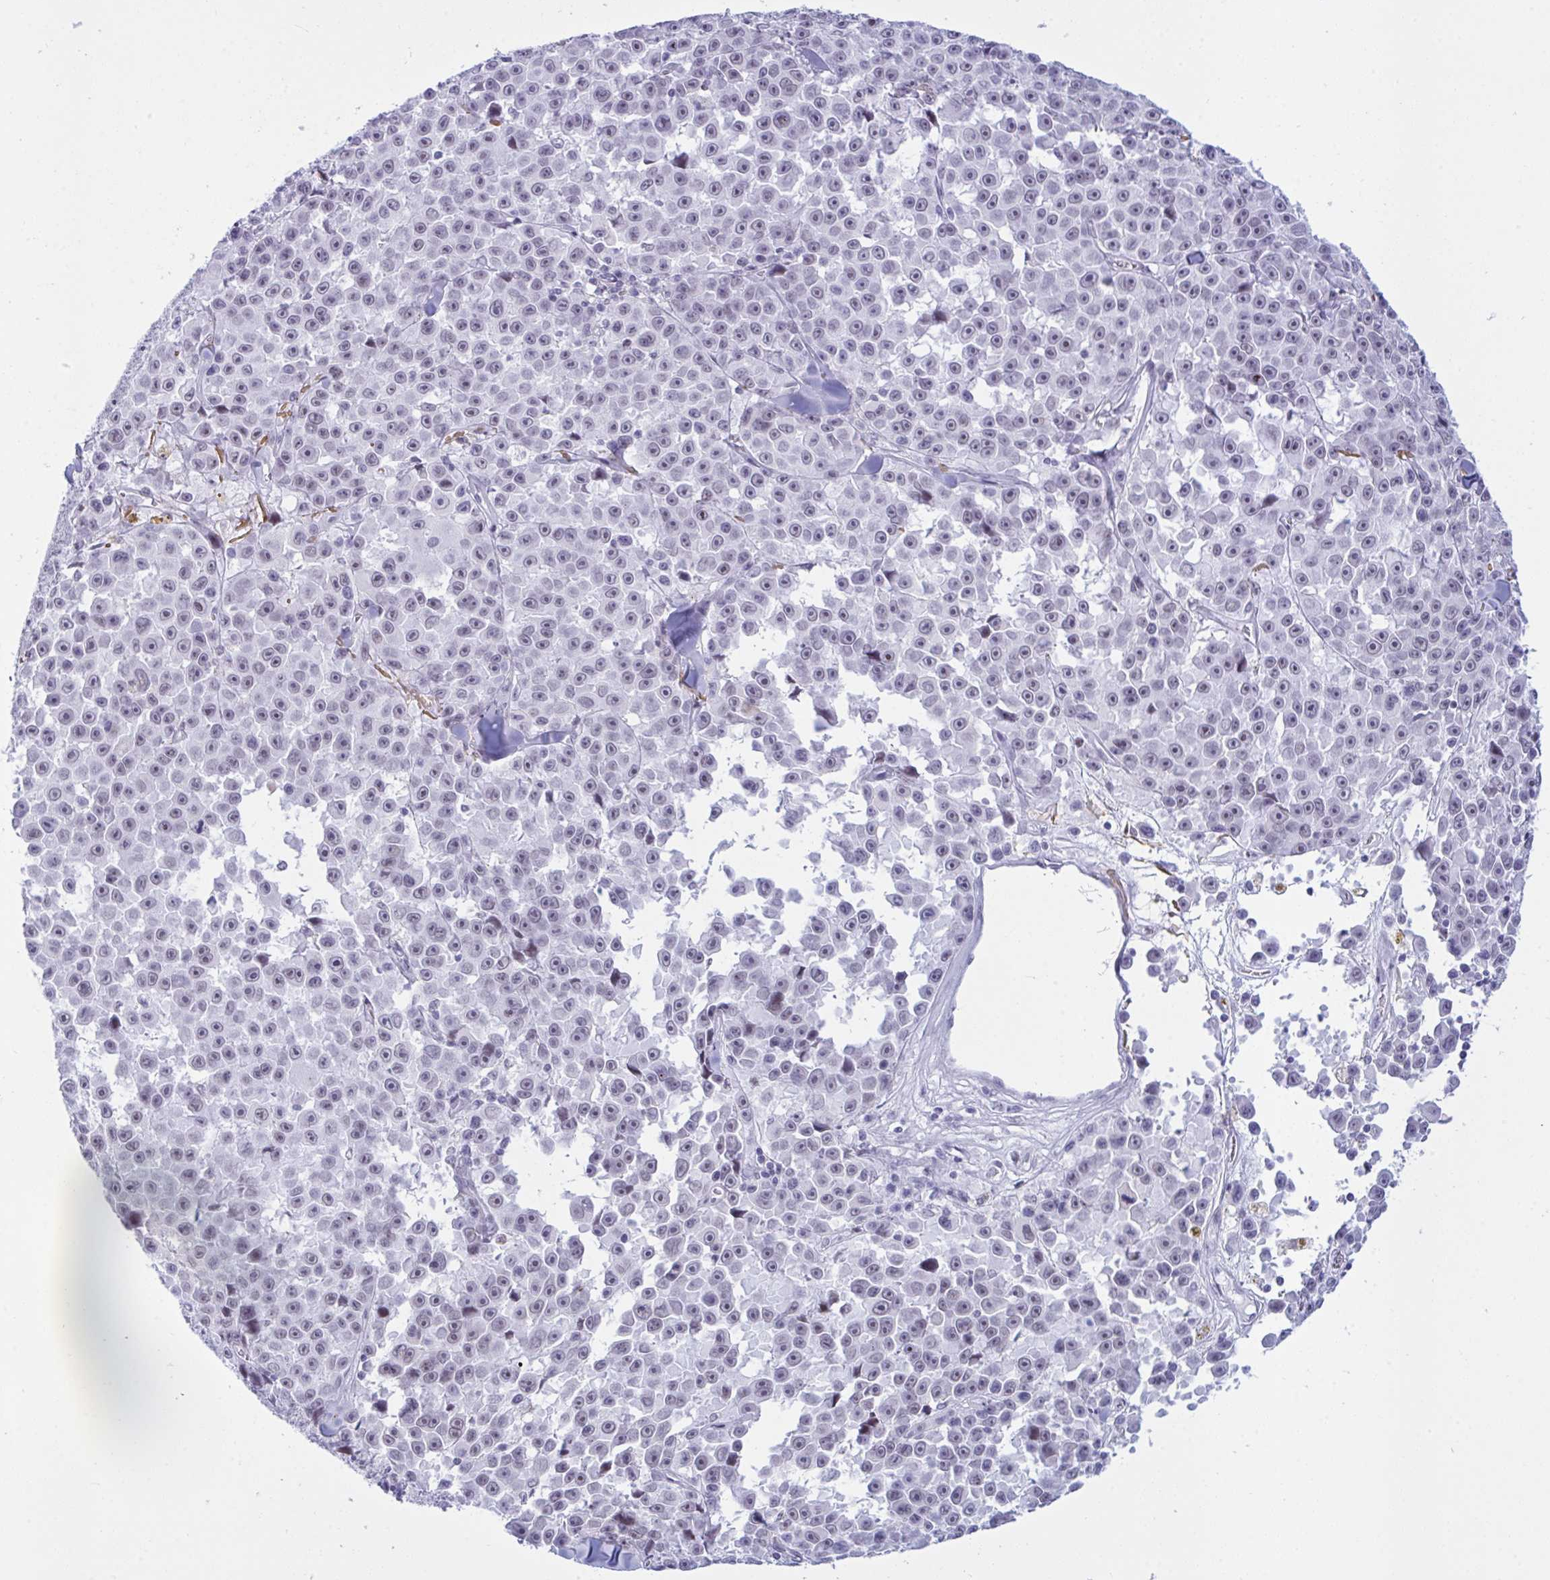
{"staining": {"intensity": "negative", "quantity": "none", "location": "none"}, "tissue": "melanoma", "cell_type": "Tumor cells", "image_type": "cancer", "snomed": [{"axis": "morphology", "description": "Malignant melanoma, NOS"}, {"axis": "topography", "description": "Skin"}], "caption": "Protein analysis of malignant melanoma exhibits no significant expression in tumor cells.", "gene": "ELN", "patient": {"sex": "female", "age": 66}}